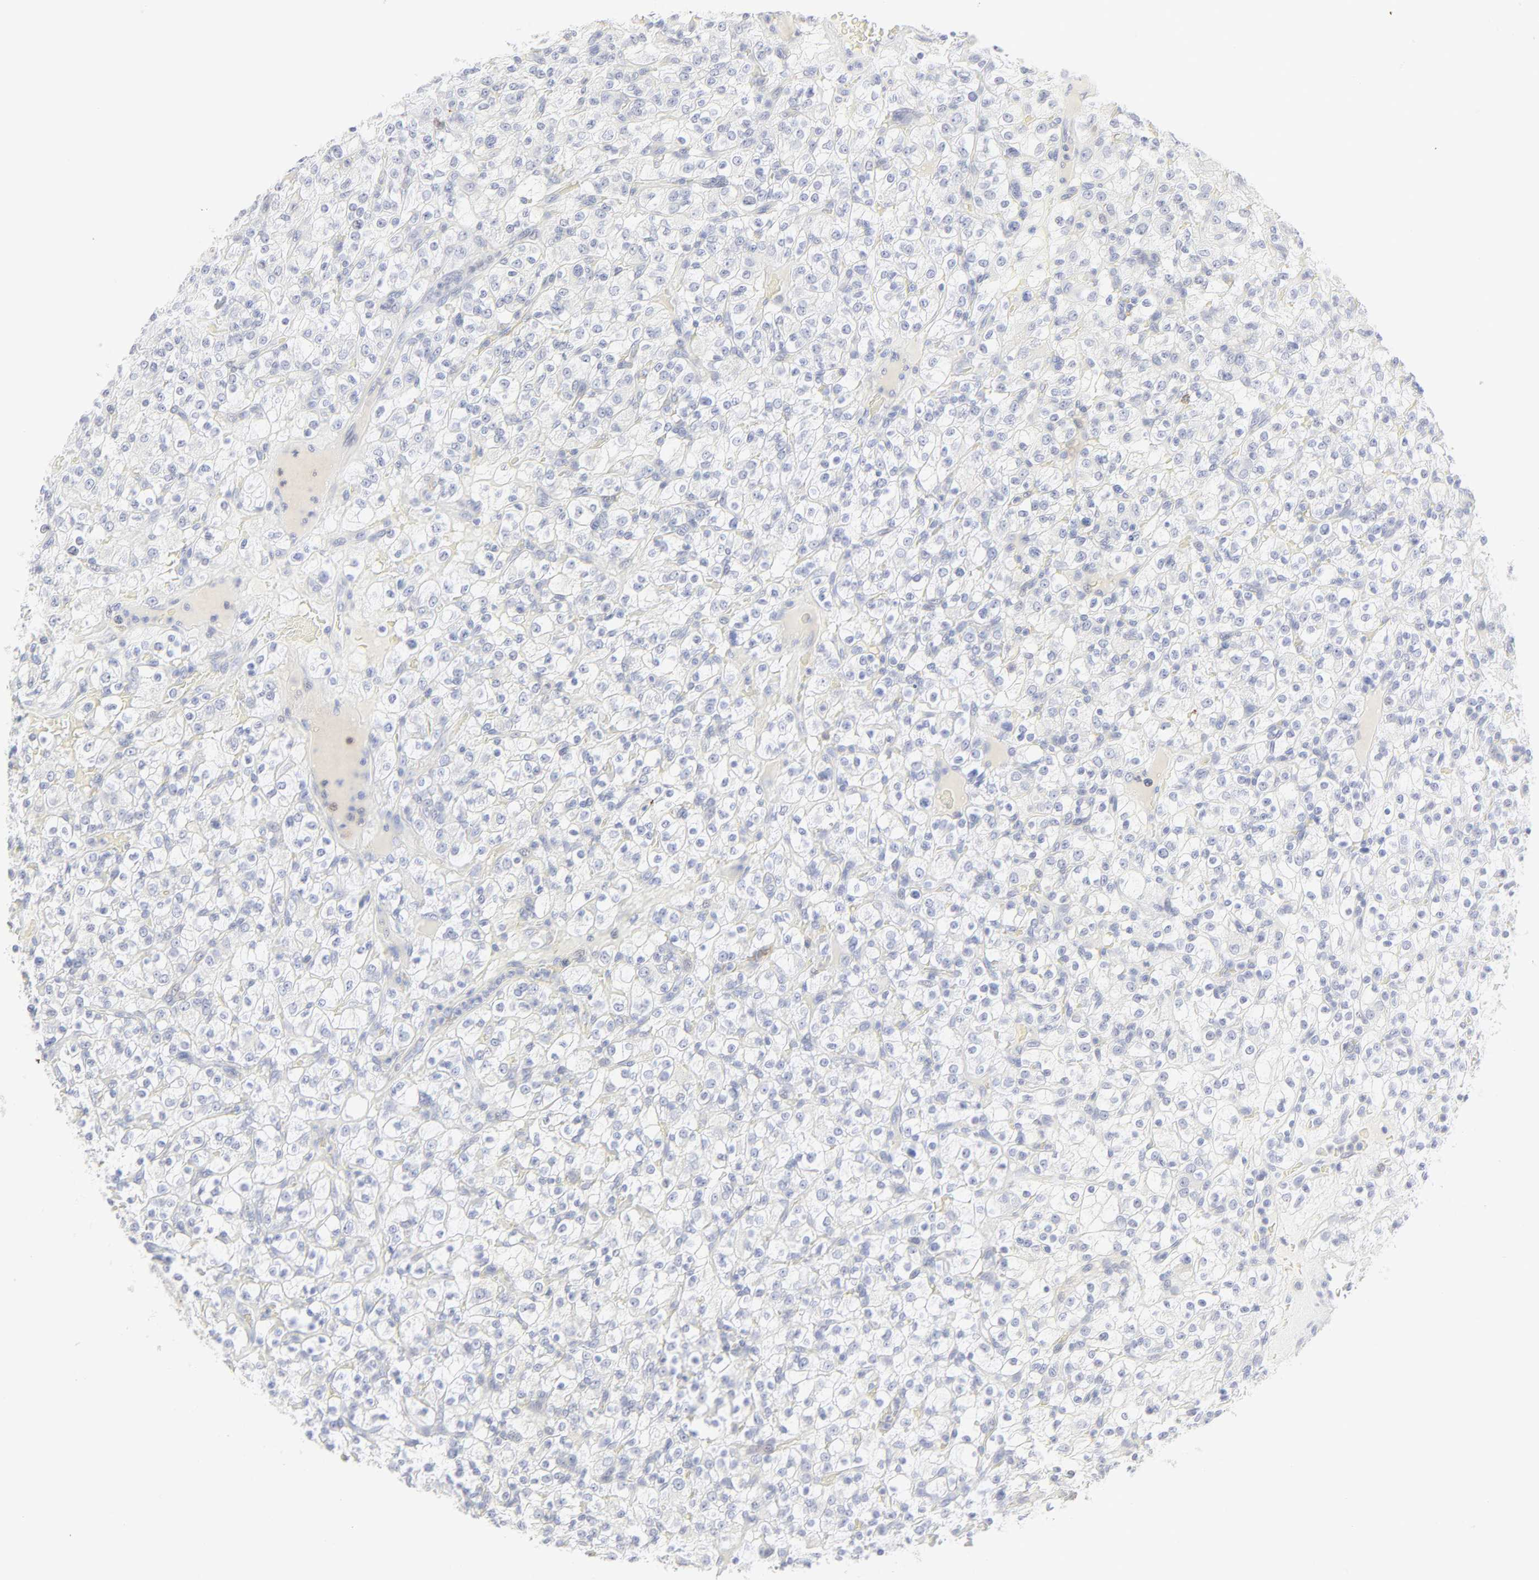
{"staining": {"intensity": "negative", "quantity": "none", "location": "none"}, "tissue": "renal cancer", "cell_type": "Tumor cells", "image_type": "cancer", "snomed": [{"axis": "morphology", "description": "Normal tissue, NOS"}, {"axis": "morphology", "description": "Adenocarcinoma, NOS"}, {"axis": "topography", "description": "Kidney"}], "caption": "Immunohistochemistry histopathology image of renal cancer (adenocarcinoma) stained for a protein (brown), which demonstrates no staining in tumor cells.", "gene": "CCR7", "patient": {"sex": "female", "age": 72}}